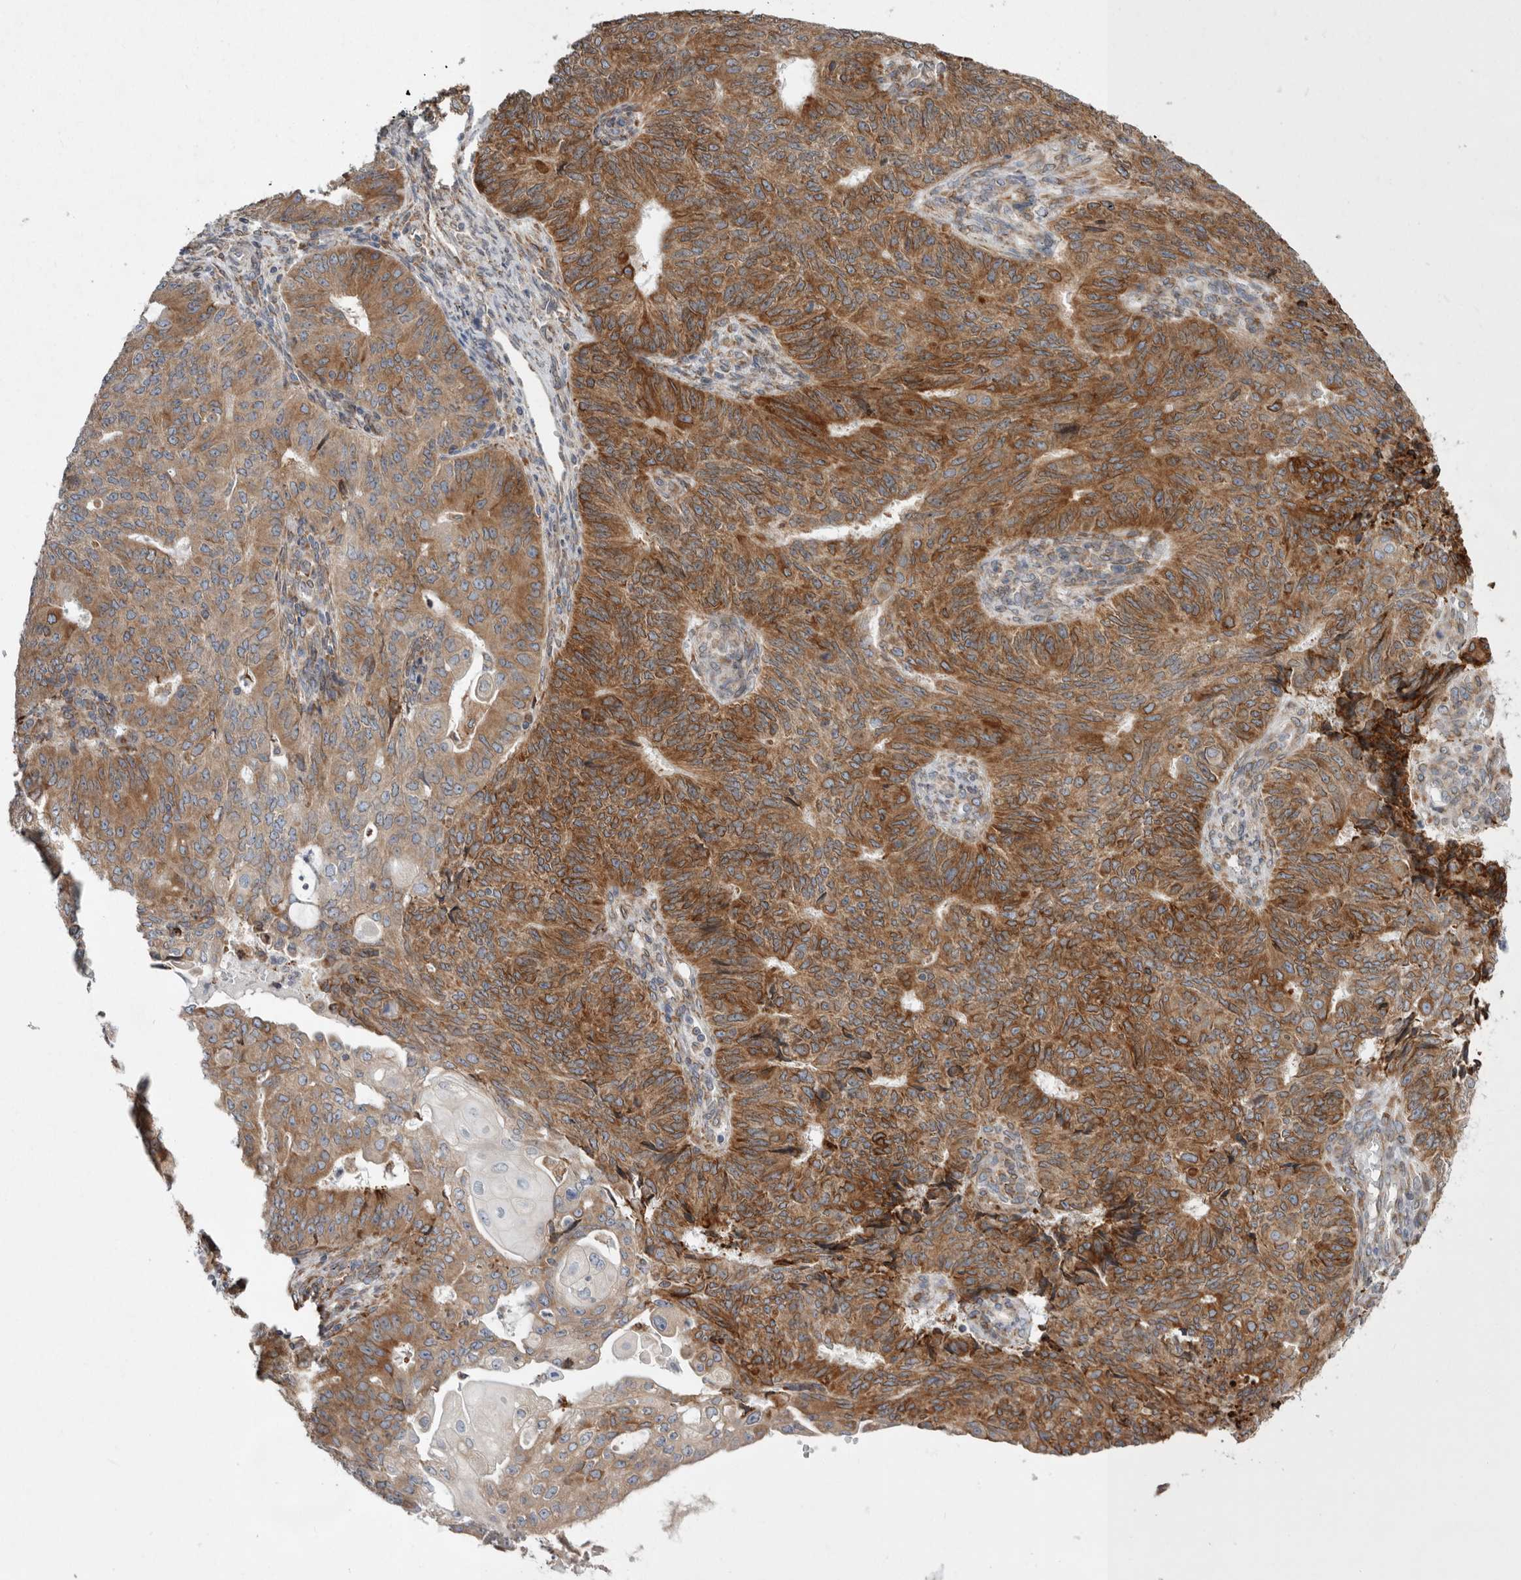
{"staining": {"intensity": "moderate", "quantity": ">75%", "location": "cytoplasmic/membranous"}, "tissue": "endometrial cancer", "cell_type": "Tumor cells", "image_type": "cancer", "snomed": [{"axis": "morphology", "description": "Adenocarcinoma, NOS"}, {"axis": "topography", "description": "Endometrium"}], "caption": "DAB (3,3'-diaminobenzidine) immunohistochemical staining of human endometrial adenocarcinoma reveals moderate cytoplasmic/membranous protein expression in approximately >75% of tumor cells.", "gene": "GANAB", "patient": {"sex": "female", "age": 32}}